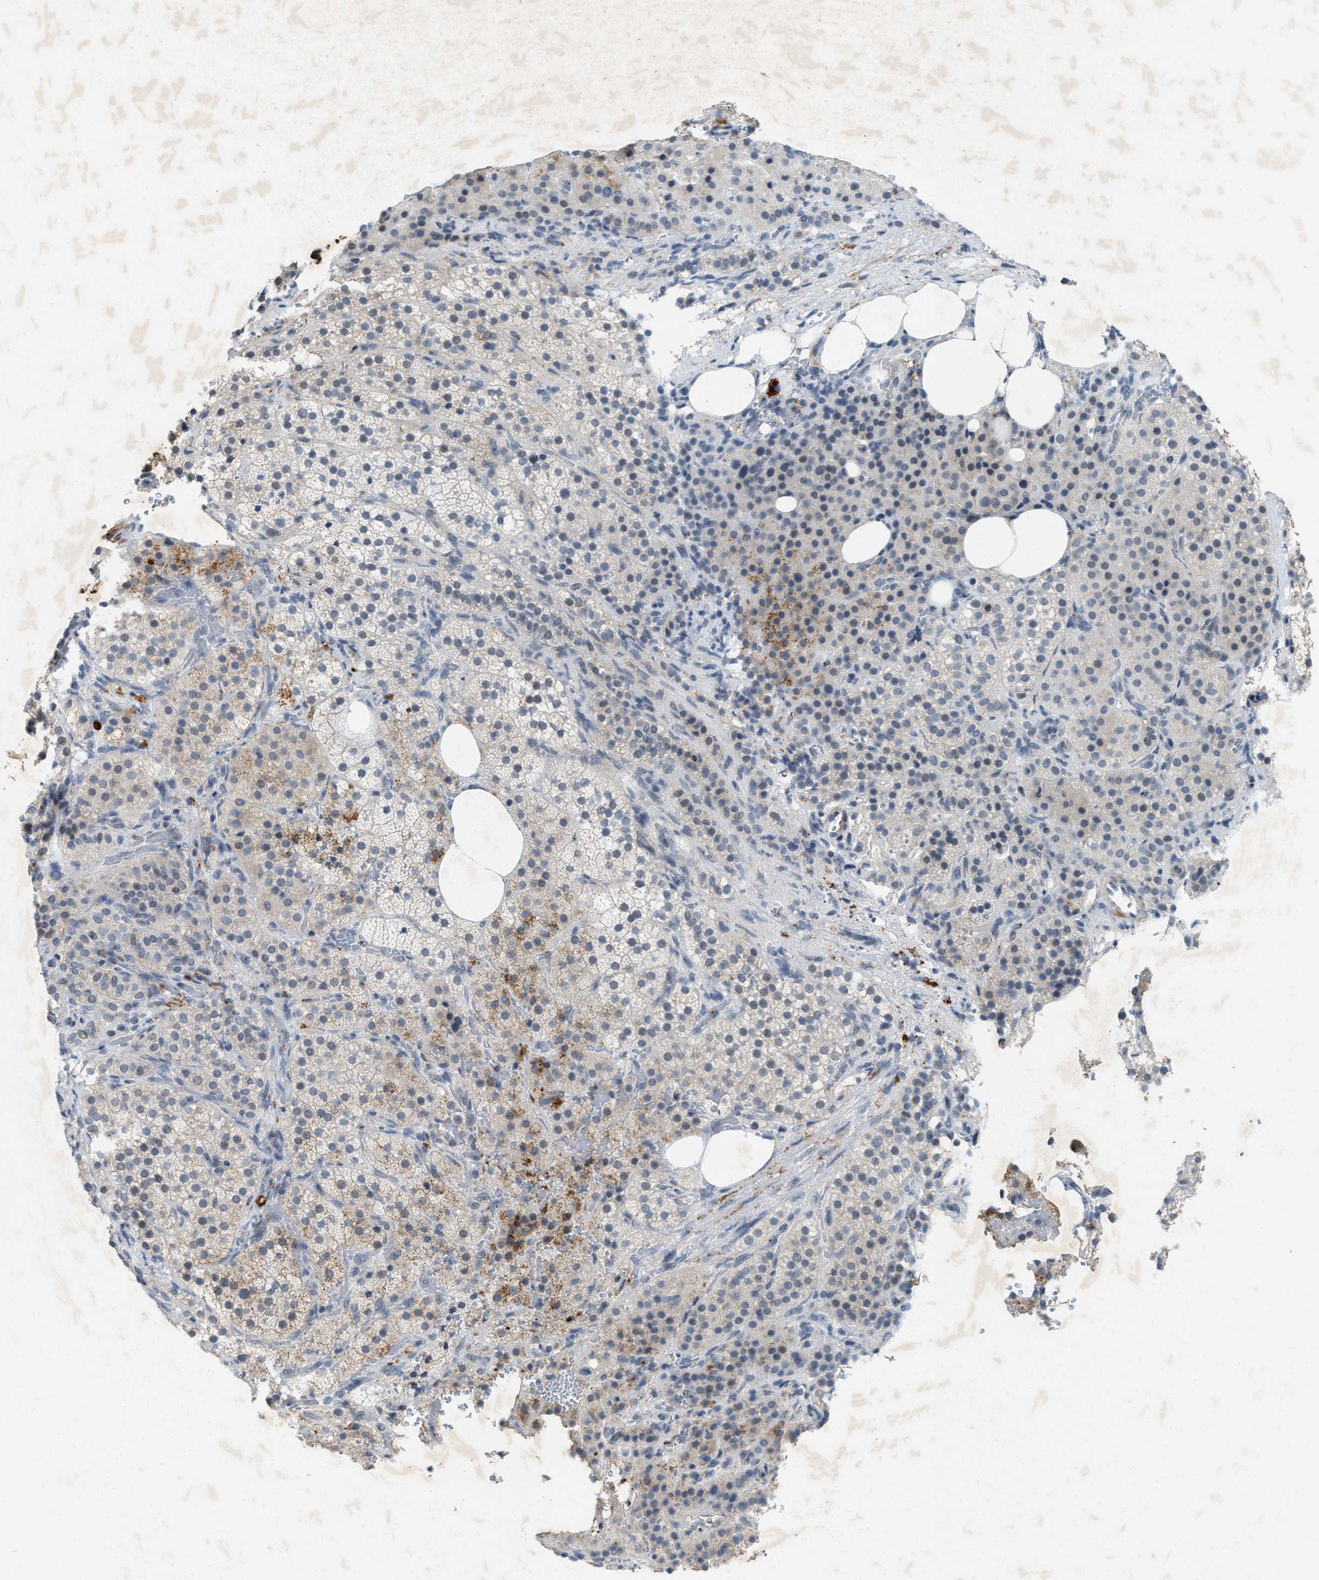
{"staining": {"intensity": "moderate", "quantity": "25%-75%", "location": "cytoplasmic/membranous"}, "tissue": "adrenal gland", "cell_type": "Glandular cells", "image_type": "normal", "snomed": [{"axis": "morphology", "description": "Normal tissue, NOS"}, {"axis": "topography", "description": "Adrenal gland"}], "caption": "Adrenal gland stained for a protein reveals moderate cytoplasmic/membranous positivity in glandular cells. The staining was performed using DAB to visualize the protein expression in brown, while the nuclei were stained in blue with hematoxylin (Magnification: 20x).", "gene": "SLC5A5", "patient": {"sex": "female", "age": 59}}